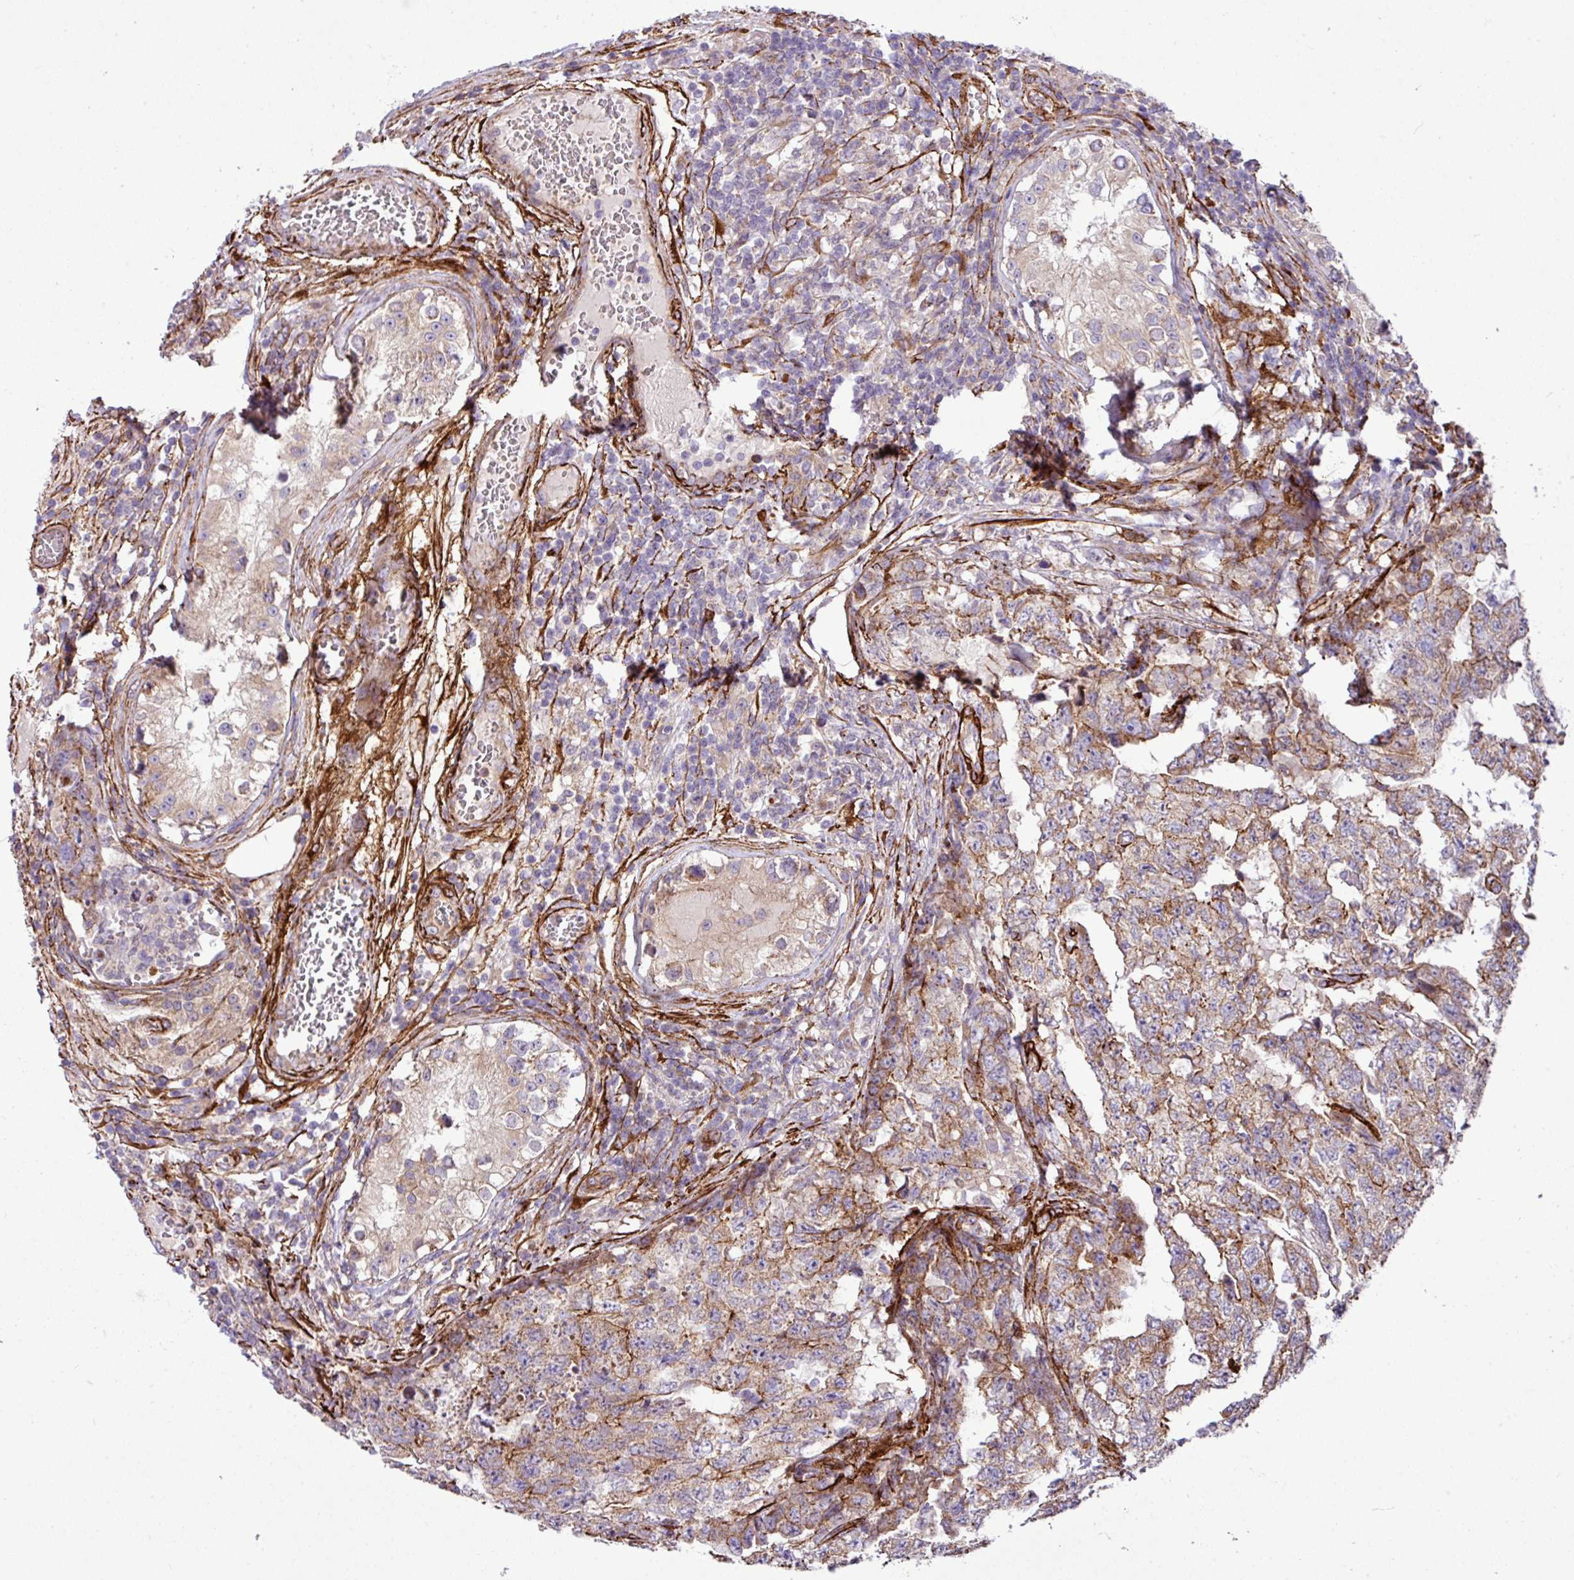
{"staining": {"intensity": "moderate", "quantity": "25%-75%", "location": "cytoplasmic/membranous"}, "tissue": "testis cancer", "cell_type": "Tumor cells", "image_type": "cancer", "snomed": [{"axis": "morphology", "description": "Carcinoma, Embryonal, NOS"}, {"axis": "topography", "description": "Testis"}], "caption": "Testis cancer stained with a brown dye reveals moderate cytoplasmic/membranous positive staining in approximately 25%-75% of tumor cells.", "gene": "FAM47E", "patient": {"sex": "male", "age": 25}}